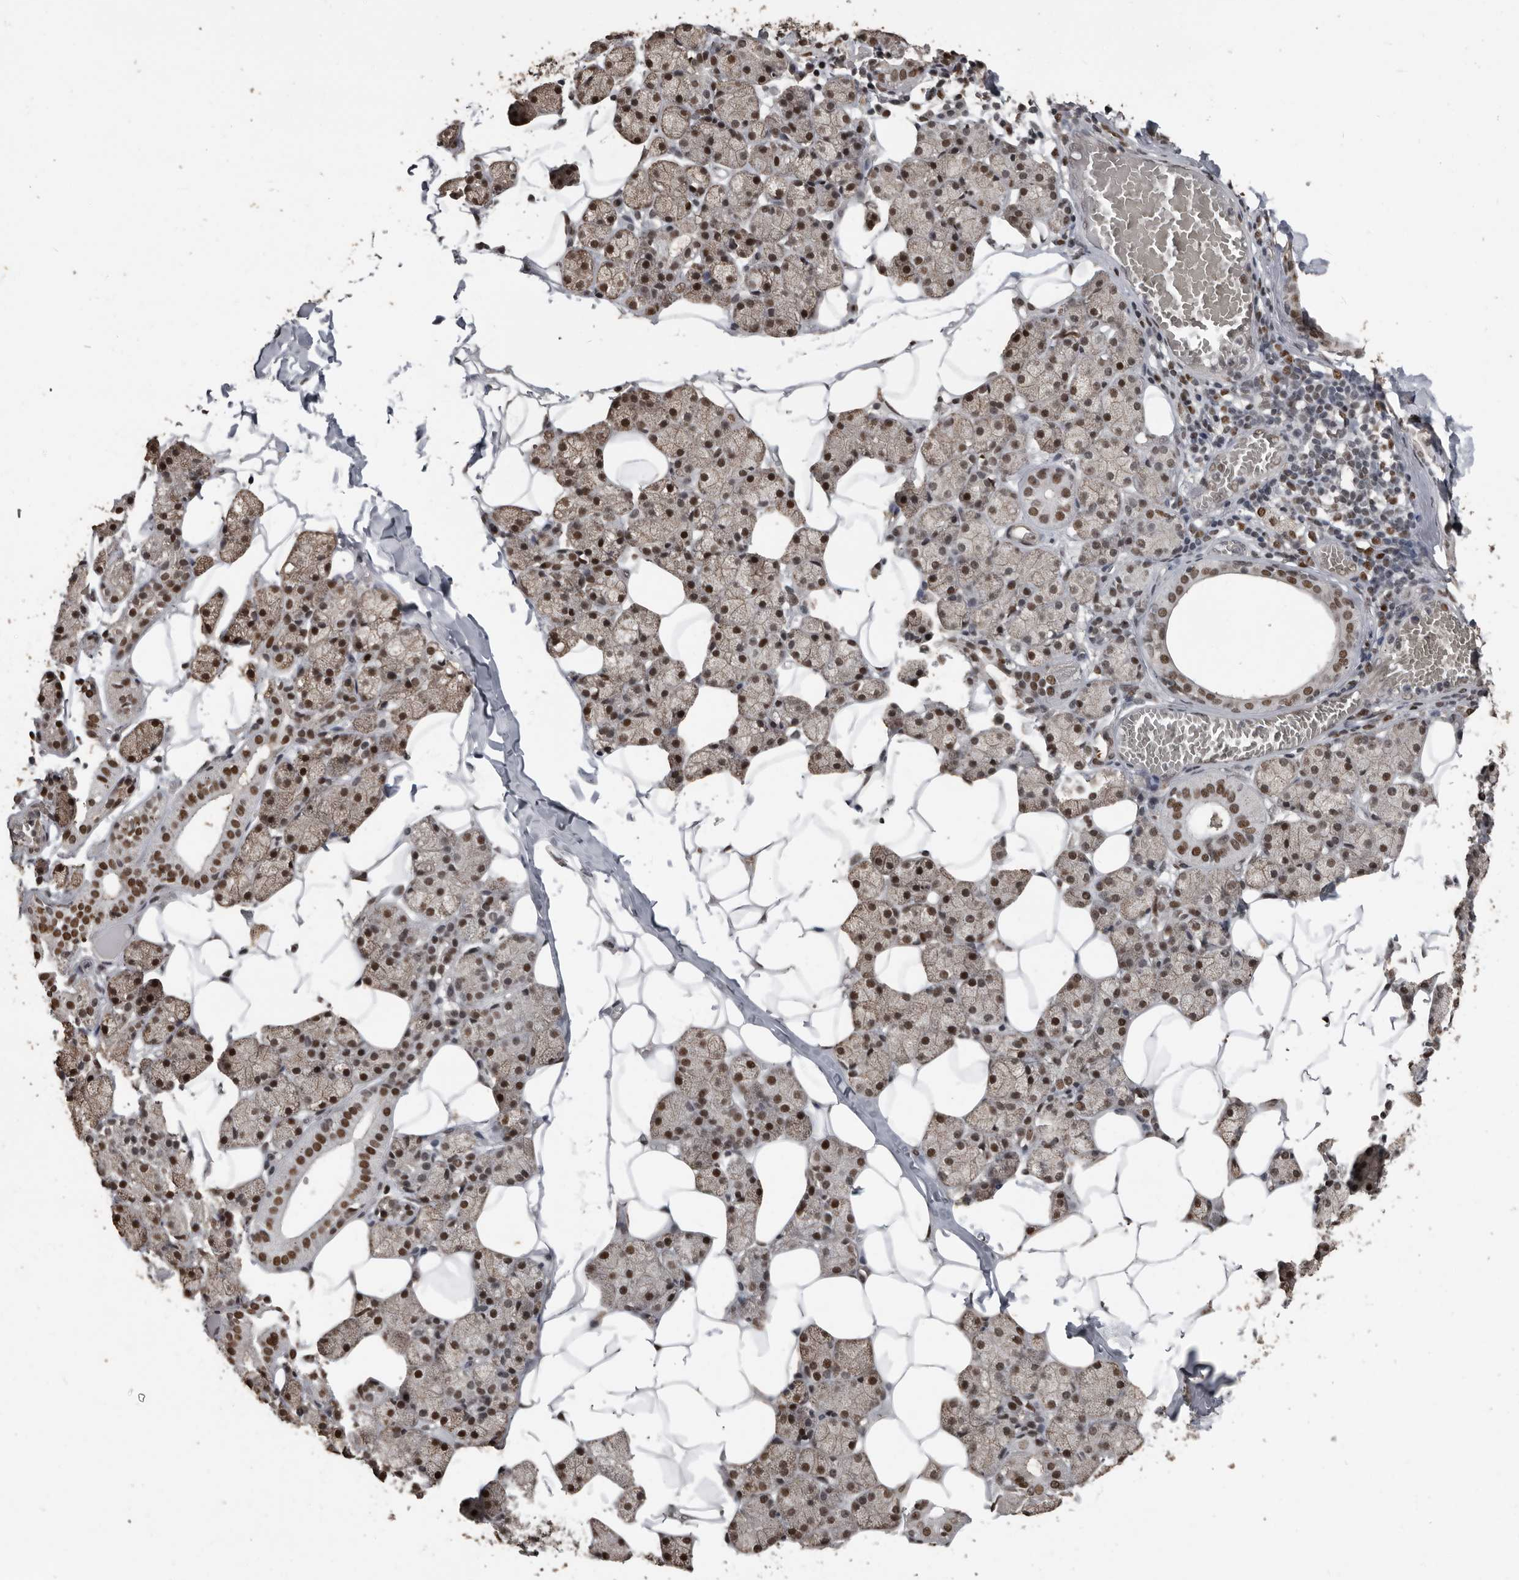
{"staining": {"intensity": "strong", "quantity": ">75%", "location": "nuclear"}, "tissue": "salivary gland", "cell_type": "Glandular cells", "image_type": "normal", "snomed": [{"axis": "morphology", "description": "Normal tissue, NOS"}, {"axis": "topography", "description": "Salivary gland"}], "caption": "Unremarkable salivary gland was stained to show a protein in brown. There is high levels of strong nuclear positivity in about >75% of glandular cells.", "gene": "CHD1L", "patient": {"sex": "female", "age": 33}}